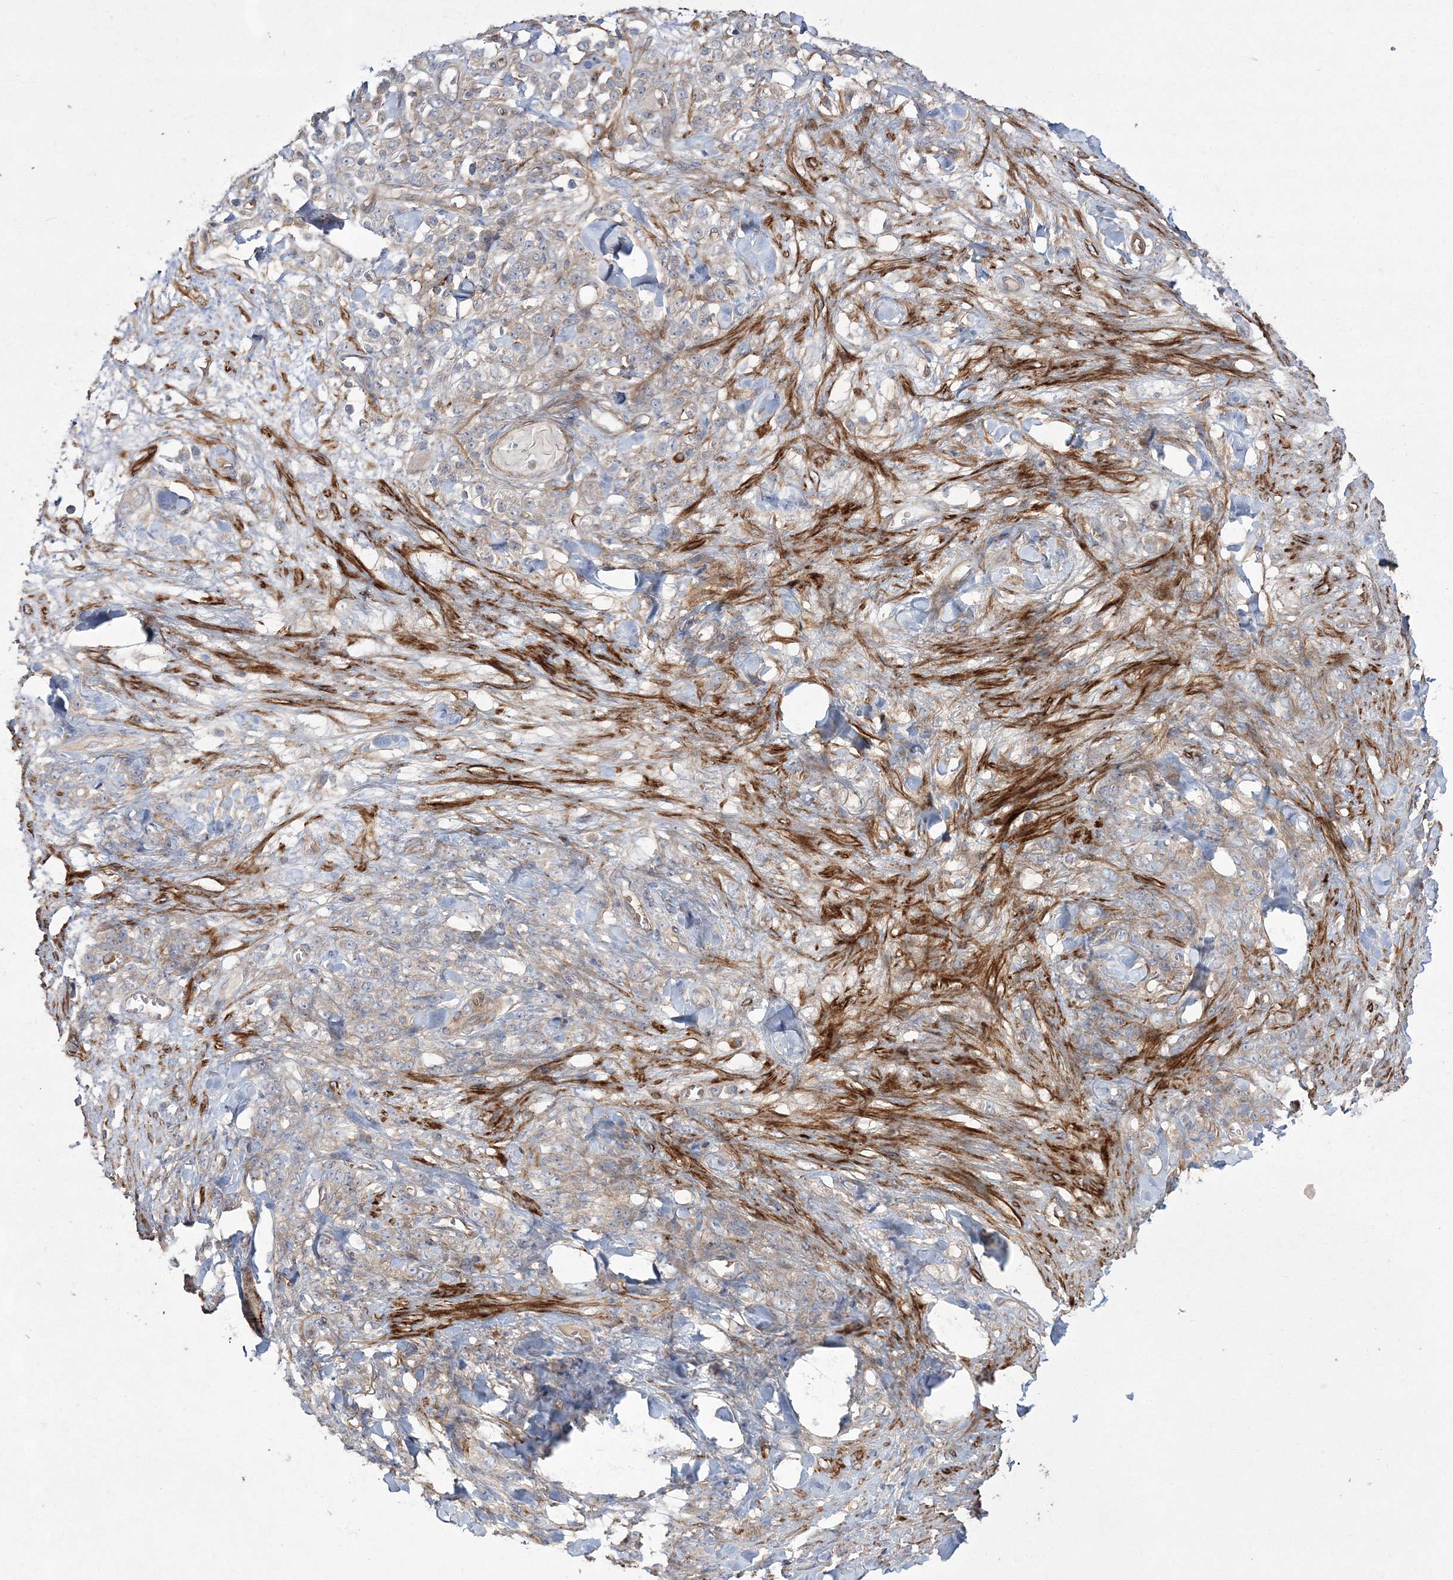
{"staining": {"intensity": "negative", "quantity": "none", "location": "none"}, "tissue": "stomach cancer", "cell_type": "Tumor cells", "image_type": "cancer", "snomed": [{"axis": "morphology", "description": "Normal tissue, NOS"}, {"axis": "morphology", "description": "Adenocarcinoma, NOS"}, {"axis": "topography", "description": "Stomach"}], "caption": "Photomicrograph shows no significant protein staining in tumor cells of stomach cancer (adenocarcinoma).", "gene": "ZSWIM6", "patient": {"sex": "male", "age": 82}}